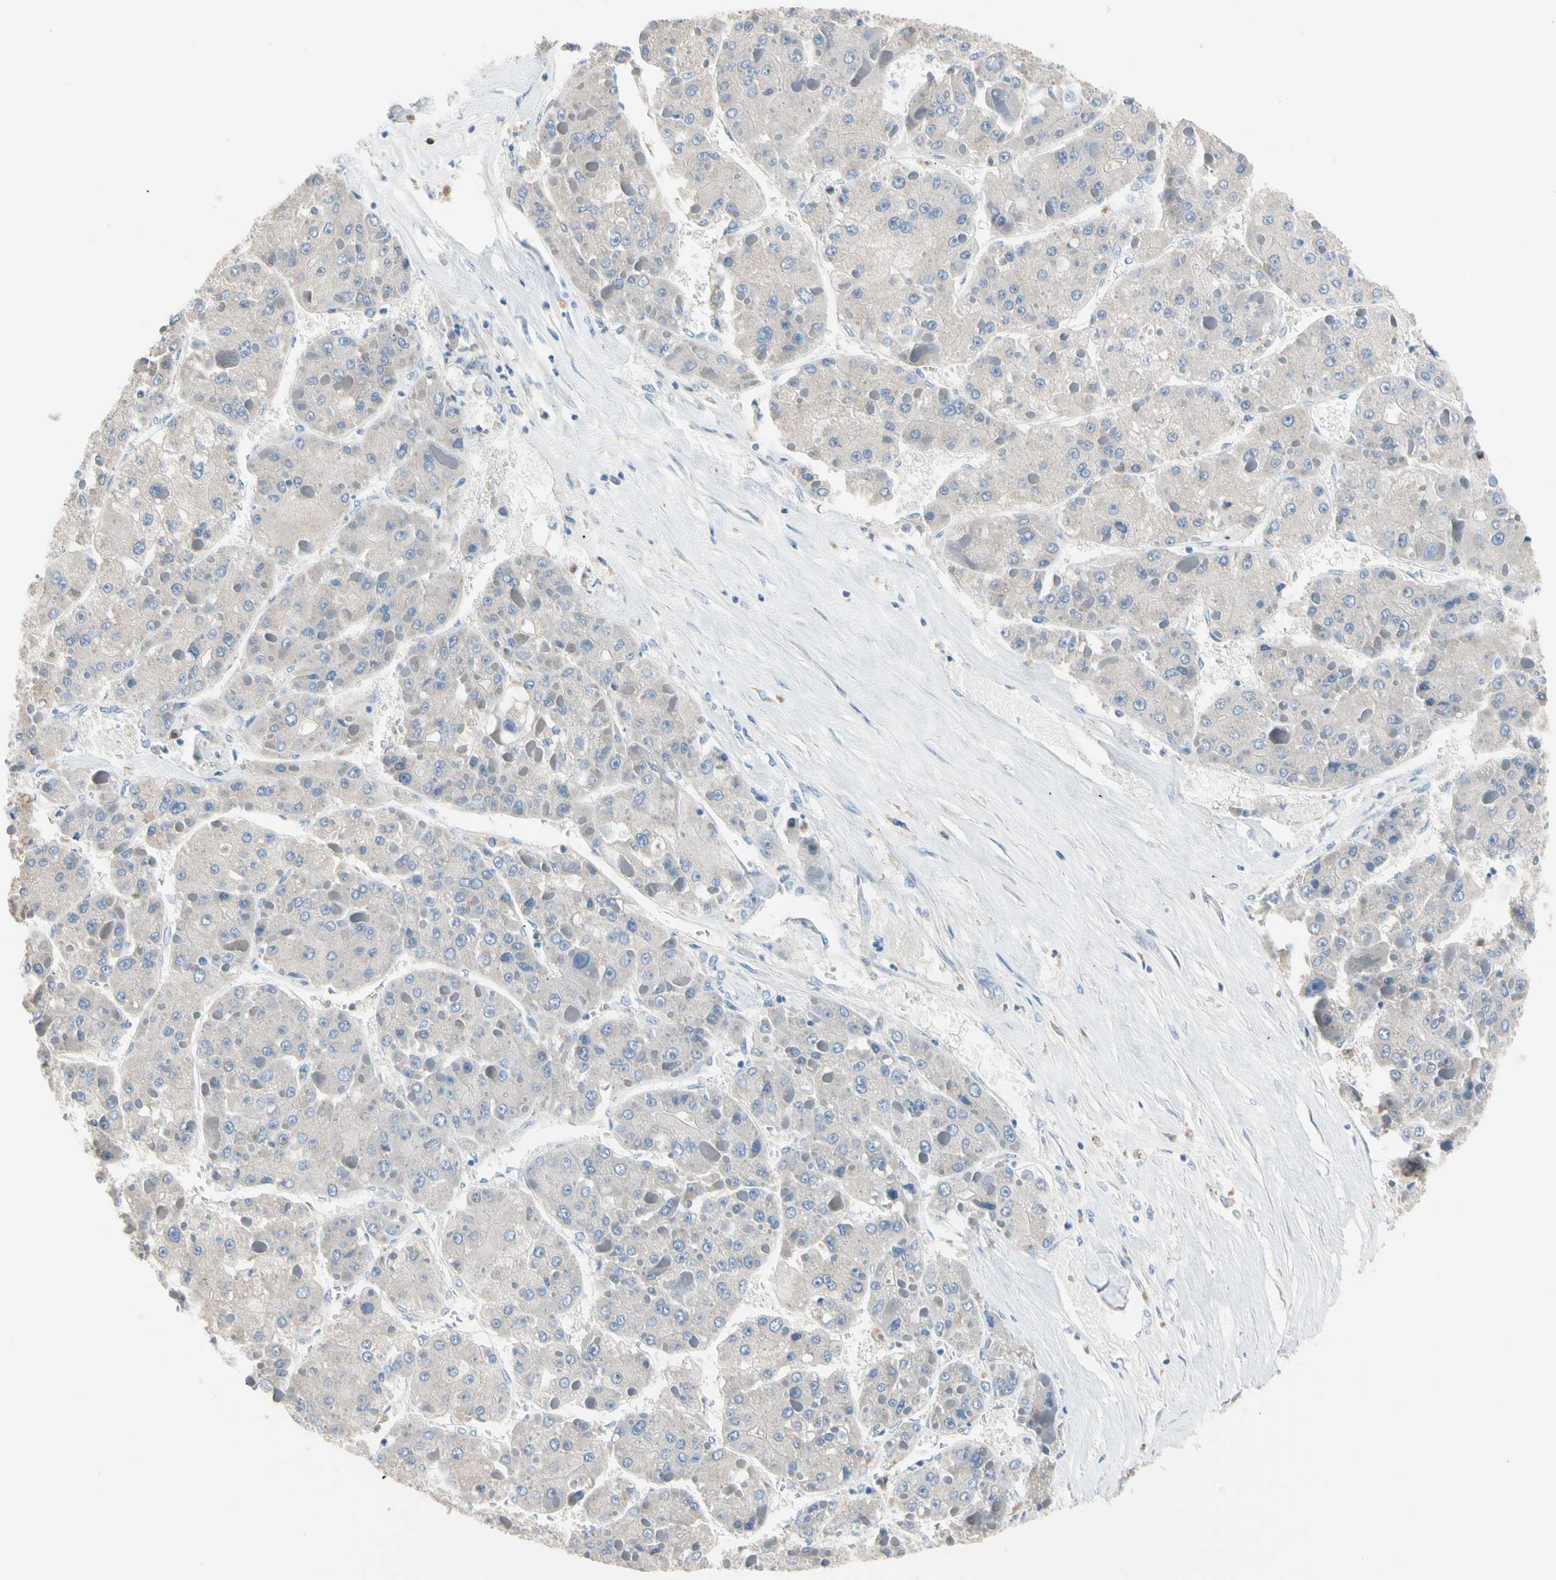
{"staining": {"intensity": "negative", "quantity": "none", "location": "none"}, "tissue": "liver cancer", "cell_type": "Tumor cells", "image_type": "cancer", "snomed": [{"axis": "morphology", "description": "Carcinoma, Hepatocellular, NOS"}, {"axis": "topography", "description": "Liver"}], "caption": "Photomicrograph shows no significant protein staining in tumor cells of liver hepatocellular carcinoma.", "gene": "BBOX1", "patient": {"sex": "female", "age": 73}}